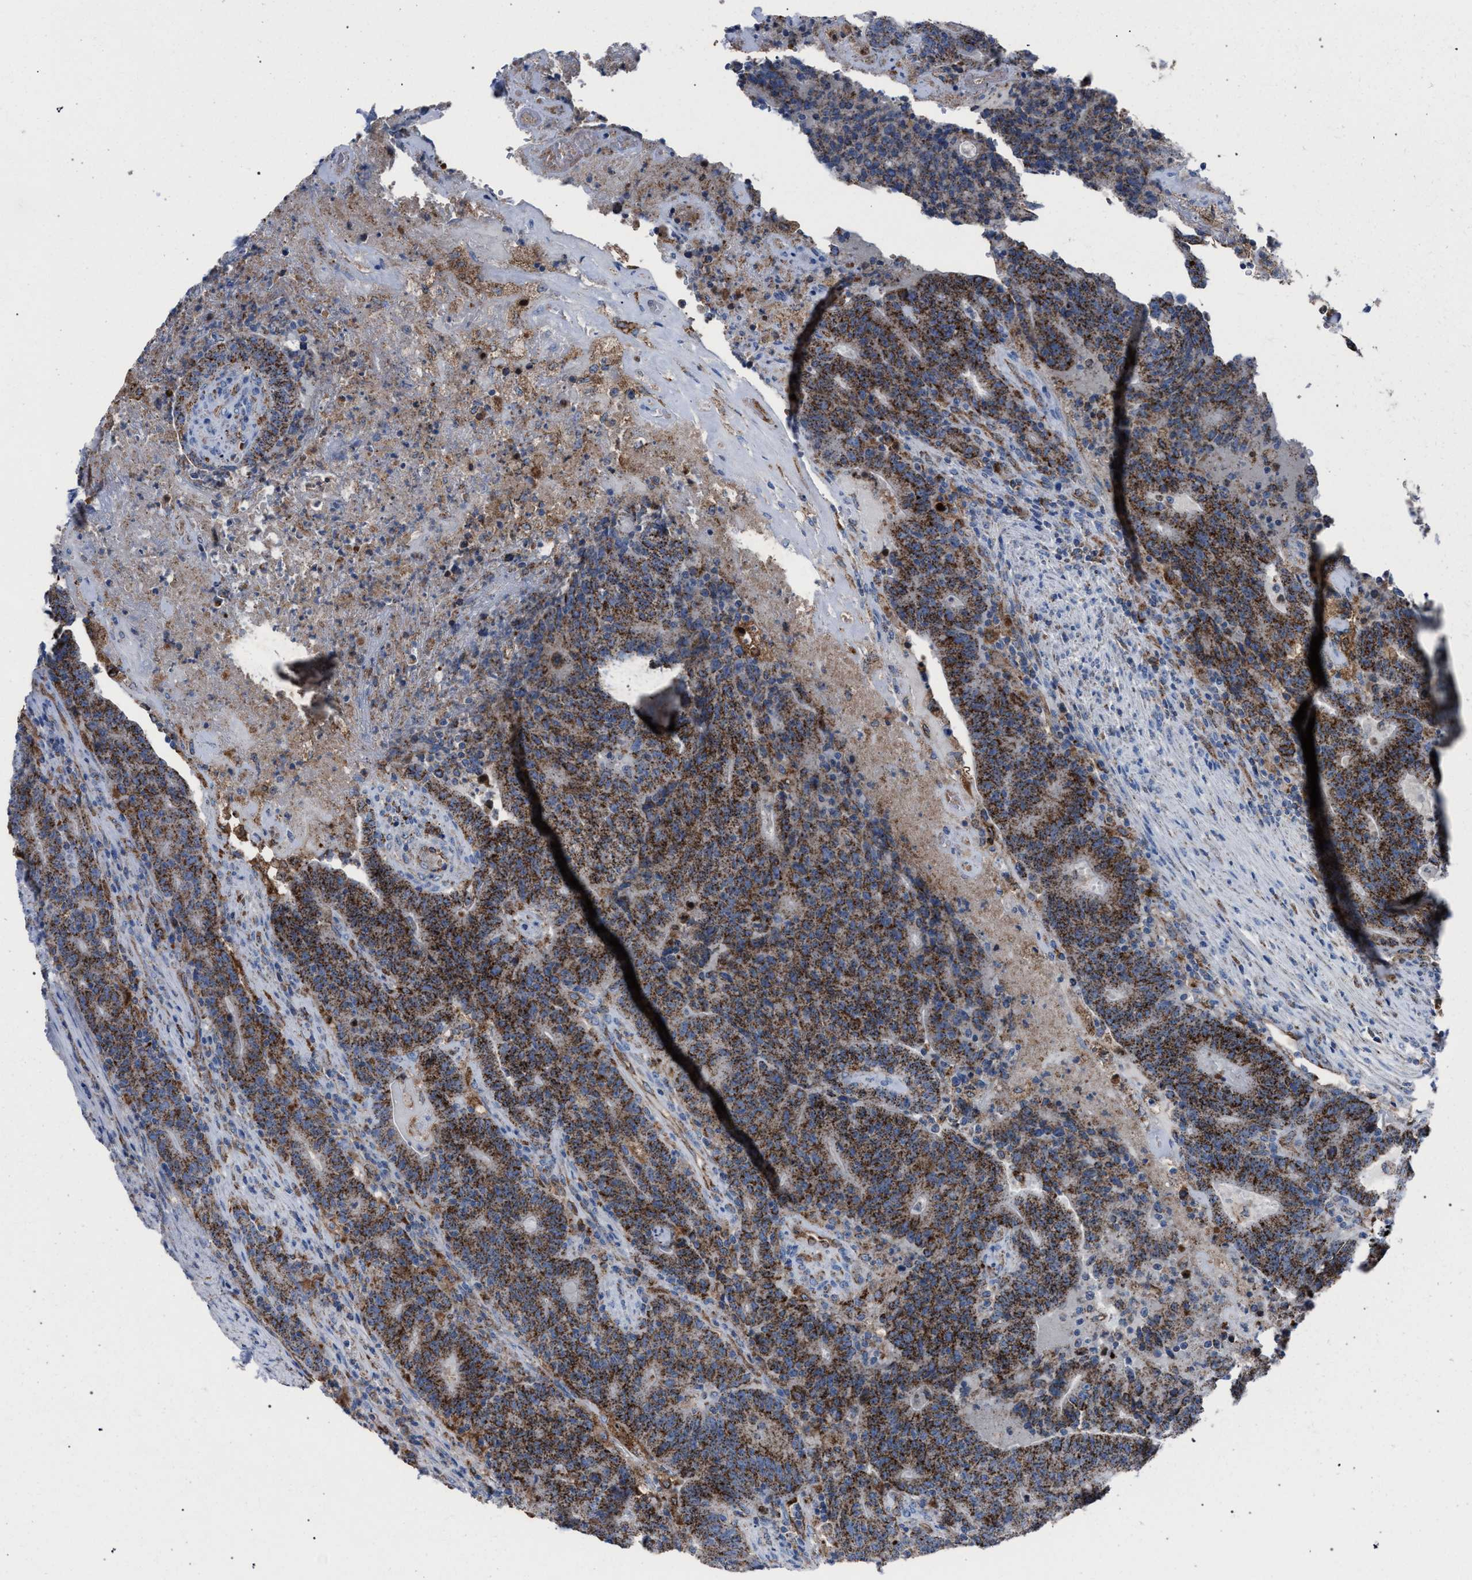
{"staining": {"intensity": "moderate", "quantity": ">75%", "location": "cytoplasmic/membranous"}, "tissue": "colorectal cancer", "cell_type": "Tumor cells", "image_type": "cancer", "snomed": [{"axis": "morphology", "description": "Normal tissue, NOS"}, {"axis": "morphology", "description": "Adenocarcinoma, NOS"}, {"axis": "topography", "description": "Colon"}], "caption": "The image demonstrates a brown stain indicating the presence of a protein in the cytoplasmic/membranous of tumor cells in colorectal cancer. (DAB (3,3'-diaminobenzidine) IHC, brown staining for protein, blue staining for nuclei).", "gene": "HSD17B4", "patient": {"sex": "female", "age": 75}}